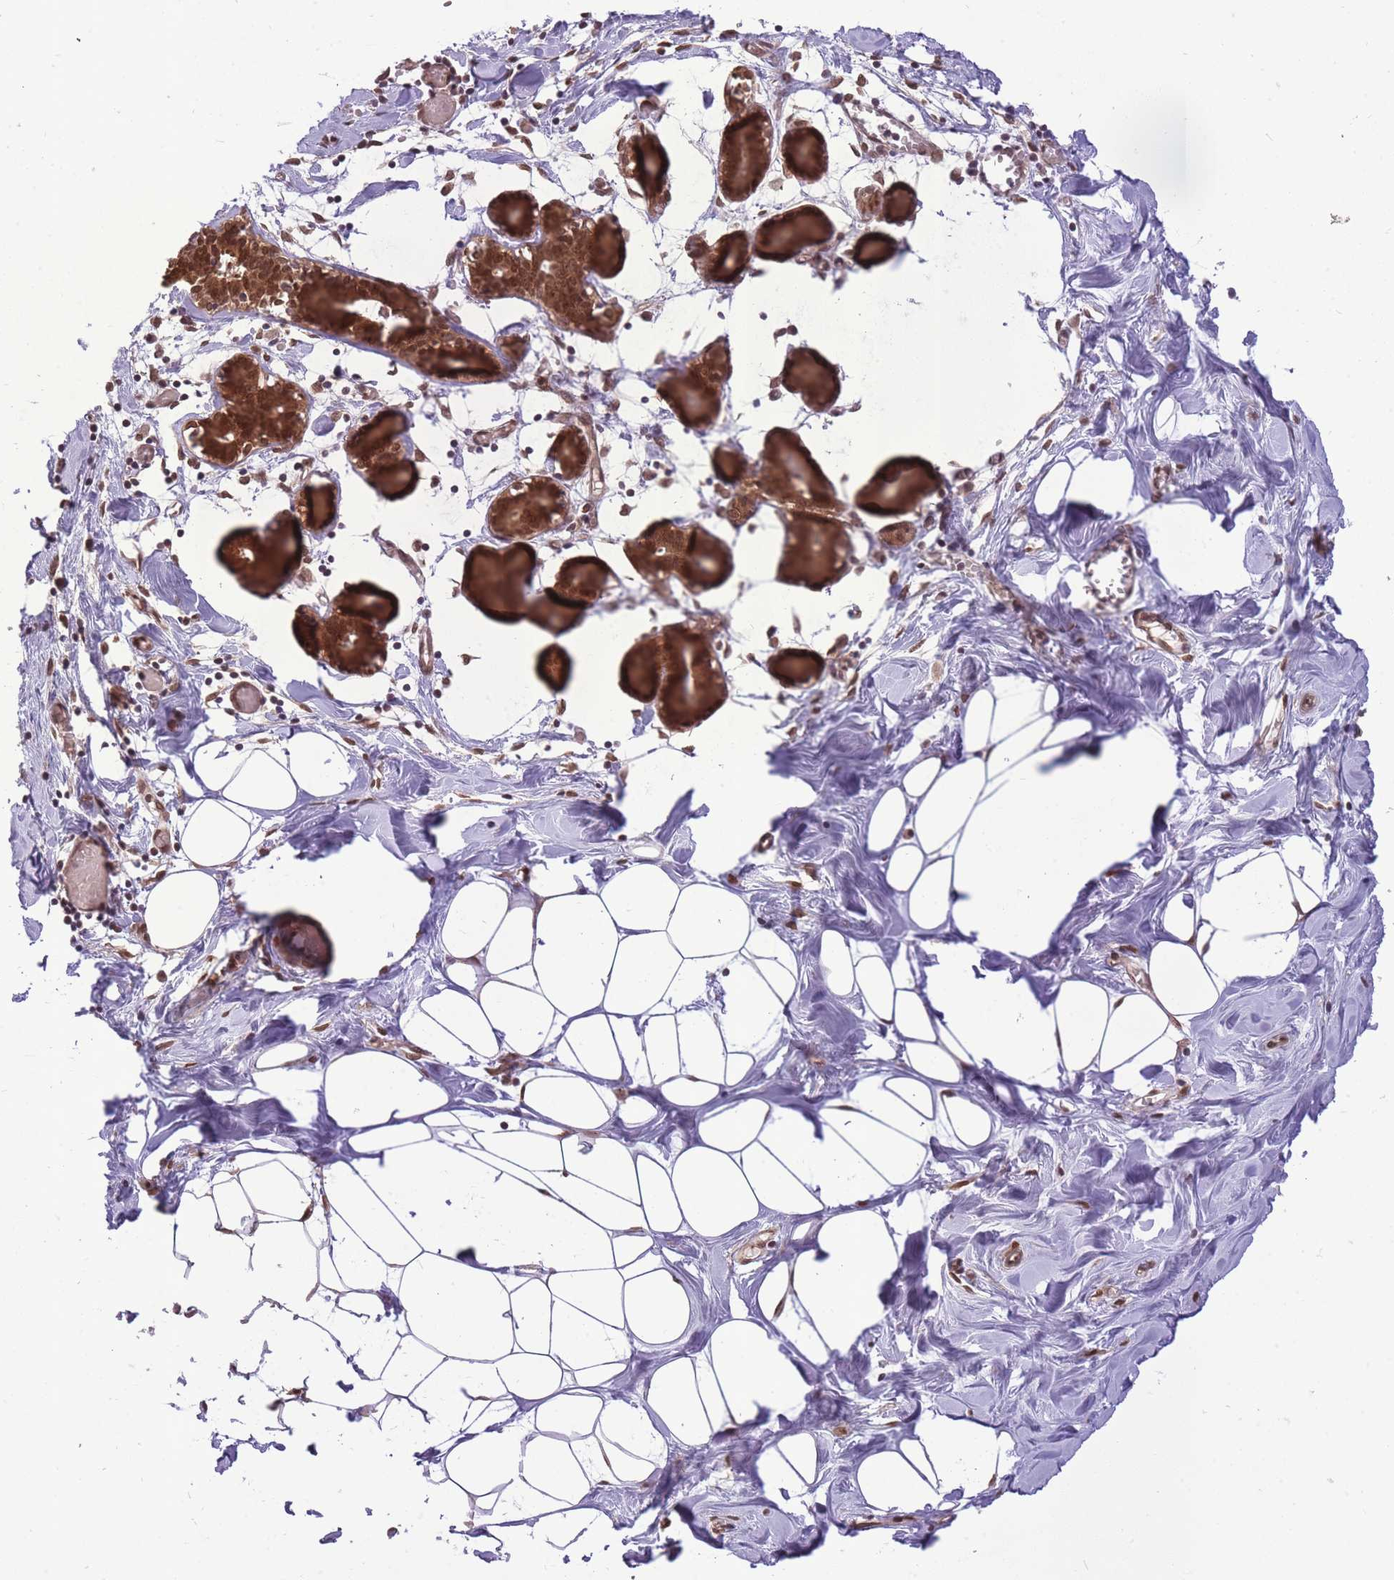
{"staining": {"intensity": "moderate", "quantity": "<25%", "location": "cytoplasmic/membranous,nuclear"}, "tissue": "breast", "cell_type": "Adipocytes", "image_type": "normal", "snomed": [{"axis": "morphology", "description": "Normal tissue, NOS"}, {"axis": "topography", "description": "Breast"}], "caption": "Immunohistochemistry of unremarkable breast exhibits low levels of moderate cytoplasmic/membranous,nuclear staining in about <25% of adipocytes.", "gene": "CDIP1", "patient": {"sex": "female", "age": 27}}